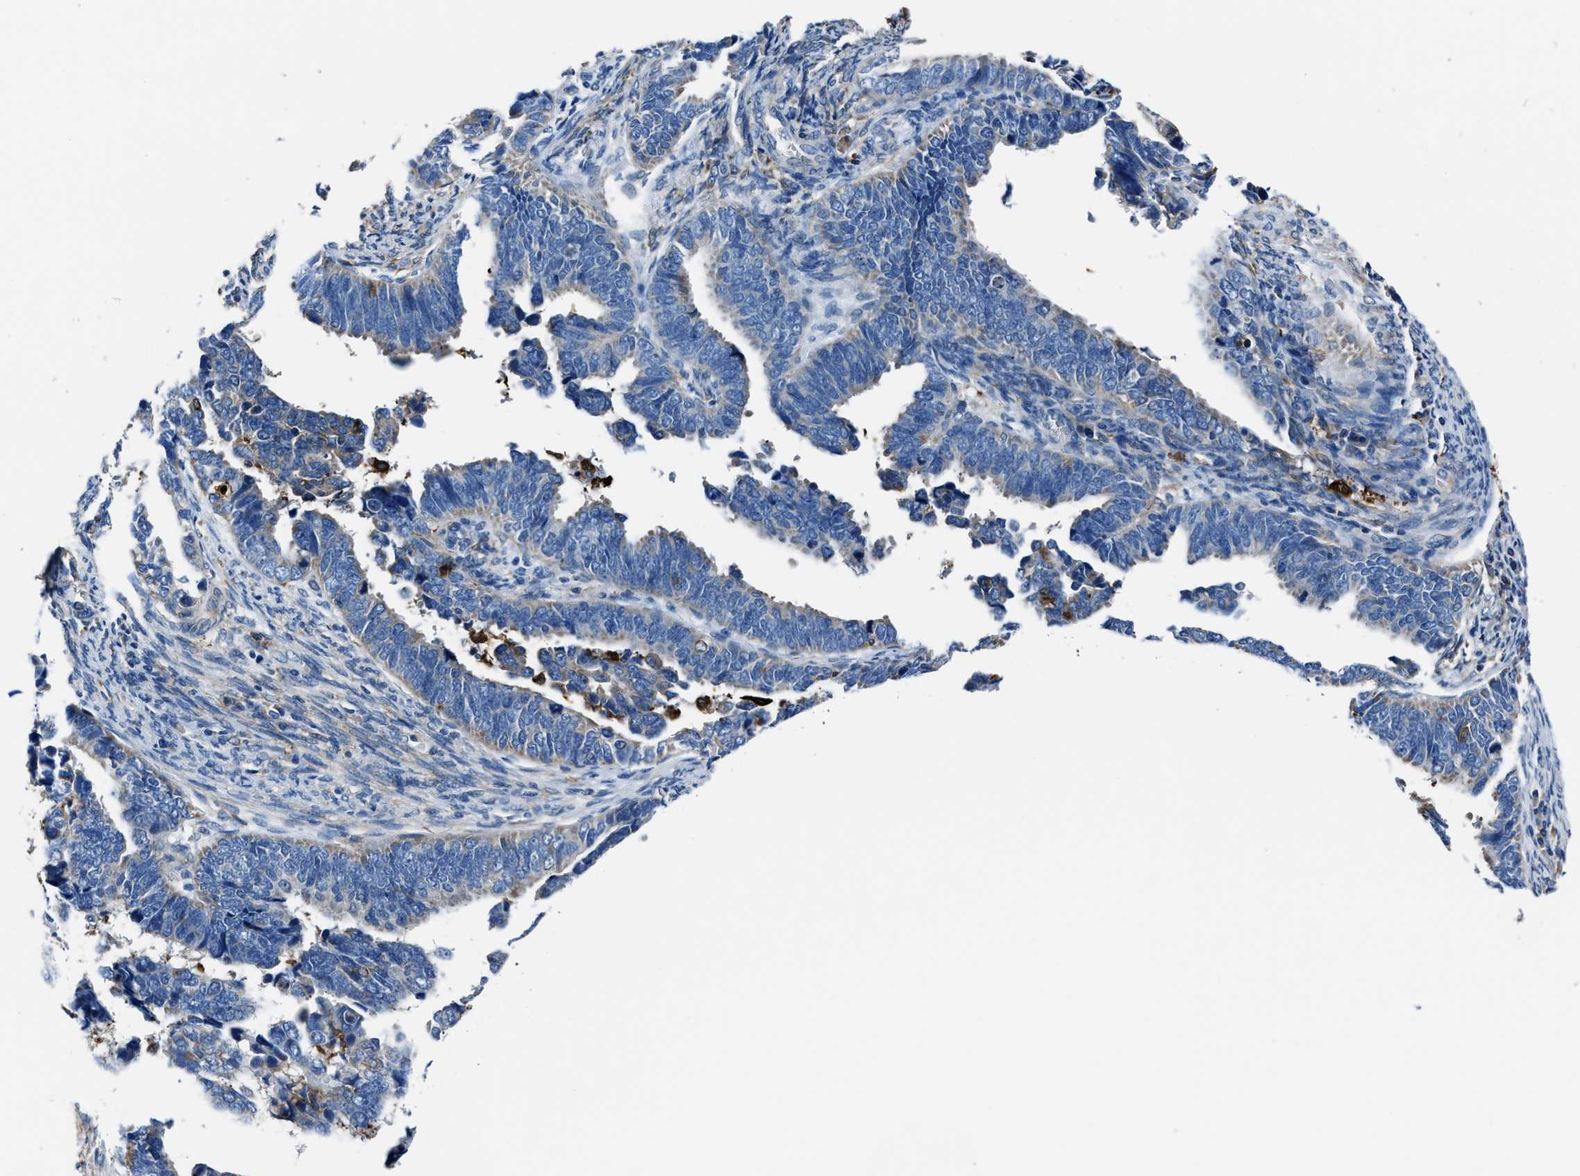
{"staining": {"intensity": "weak", "quantity": "25%-75%", "location": "cytoplasmic/membranous"}, "tissue": "endometrial cancer", "cell_type": "Tumor cells", "image_type": "cancer", "snomed": [{"axis": "morphology", "description": "Adenocarcinoma, NOS"}, {"axis": "topography", "description": "Endometrium"}], "caption": "The photomicrograph reveals staining of endometrial adenocarcinoma, revealing weak cytoplasmic/membranous protein positivity (brown color) within tumor cells. (DAB (3,3'-diaminobenzidine) IHC with brightfield microscopy, high magnification).", "gene": "FTL", "patient": {"sex": "female", "age": 75}}